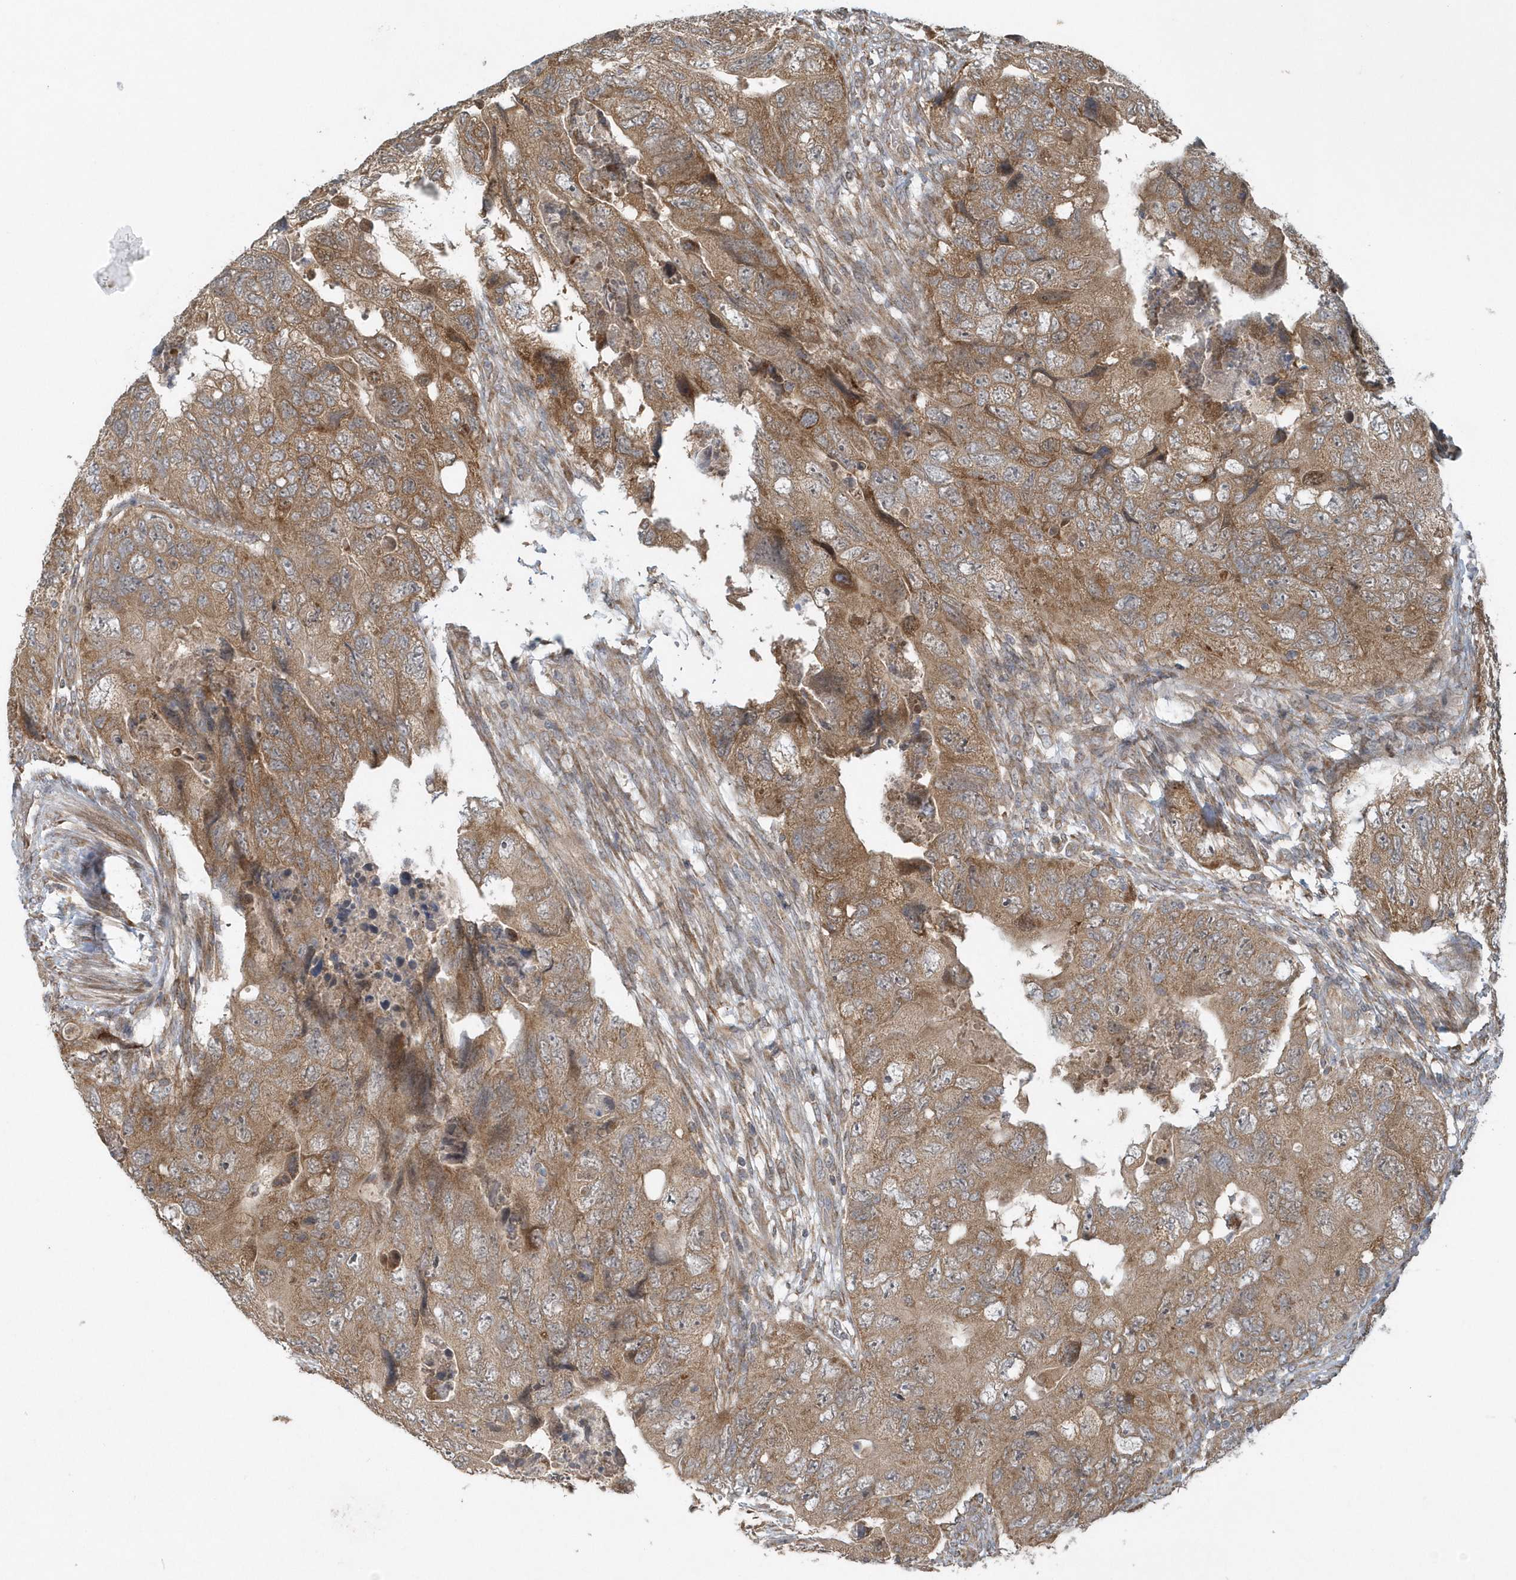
{"staining": {"intensity": "moderate", "quantity": ">75%", "location": "cytoplasmic/membranous"}, "tissue": "colorectal cancer", "cell_type": "Tumor cells", "image_type": "cancer", "snomed": [{"axis": "morphology", "description": "Adenocarcinoma, NOS"}, {"axis": "topography", "description": "Rectum"}], "caption": "The image exhibits staining of colorectal cancer (adenocarcinoma), revealing moderate cytoplasmic/membranous protein positivity (brown color) within tumor cells.", "gene": "THG1L", "patient": {"sex": "male", "age": 63}}